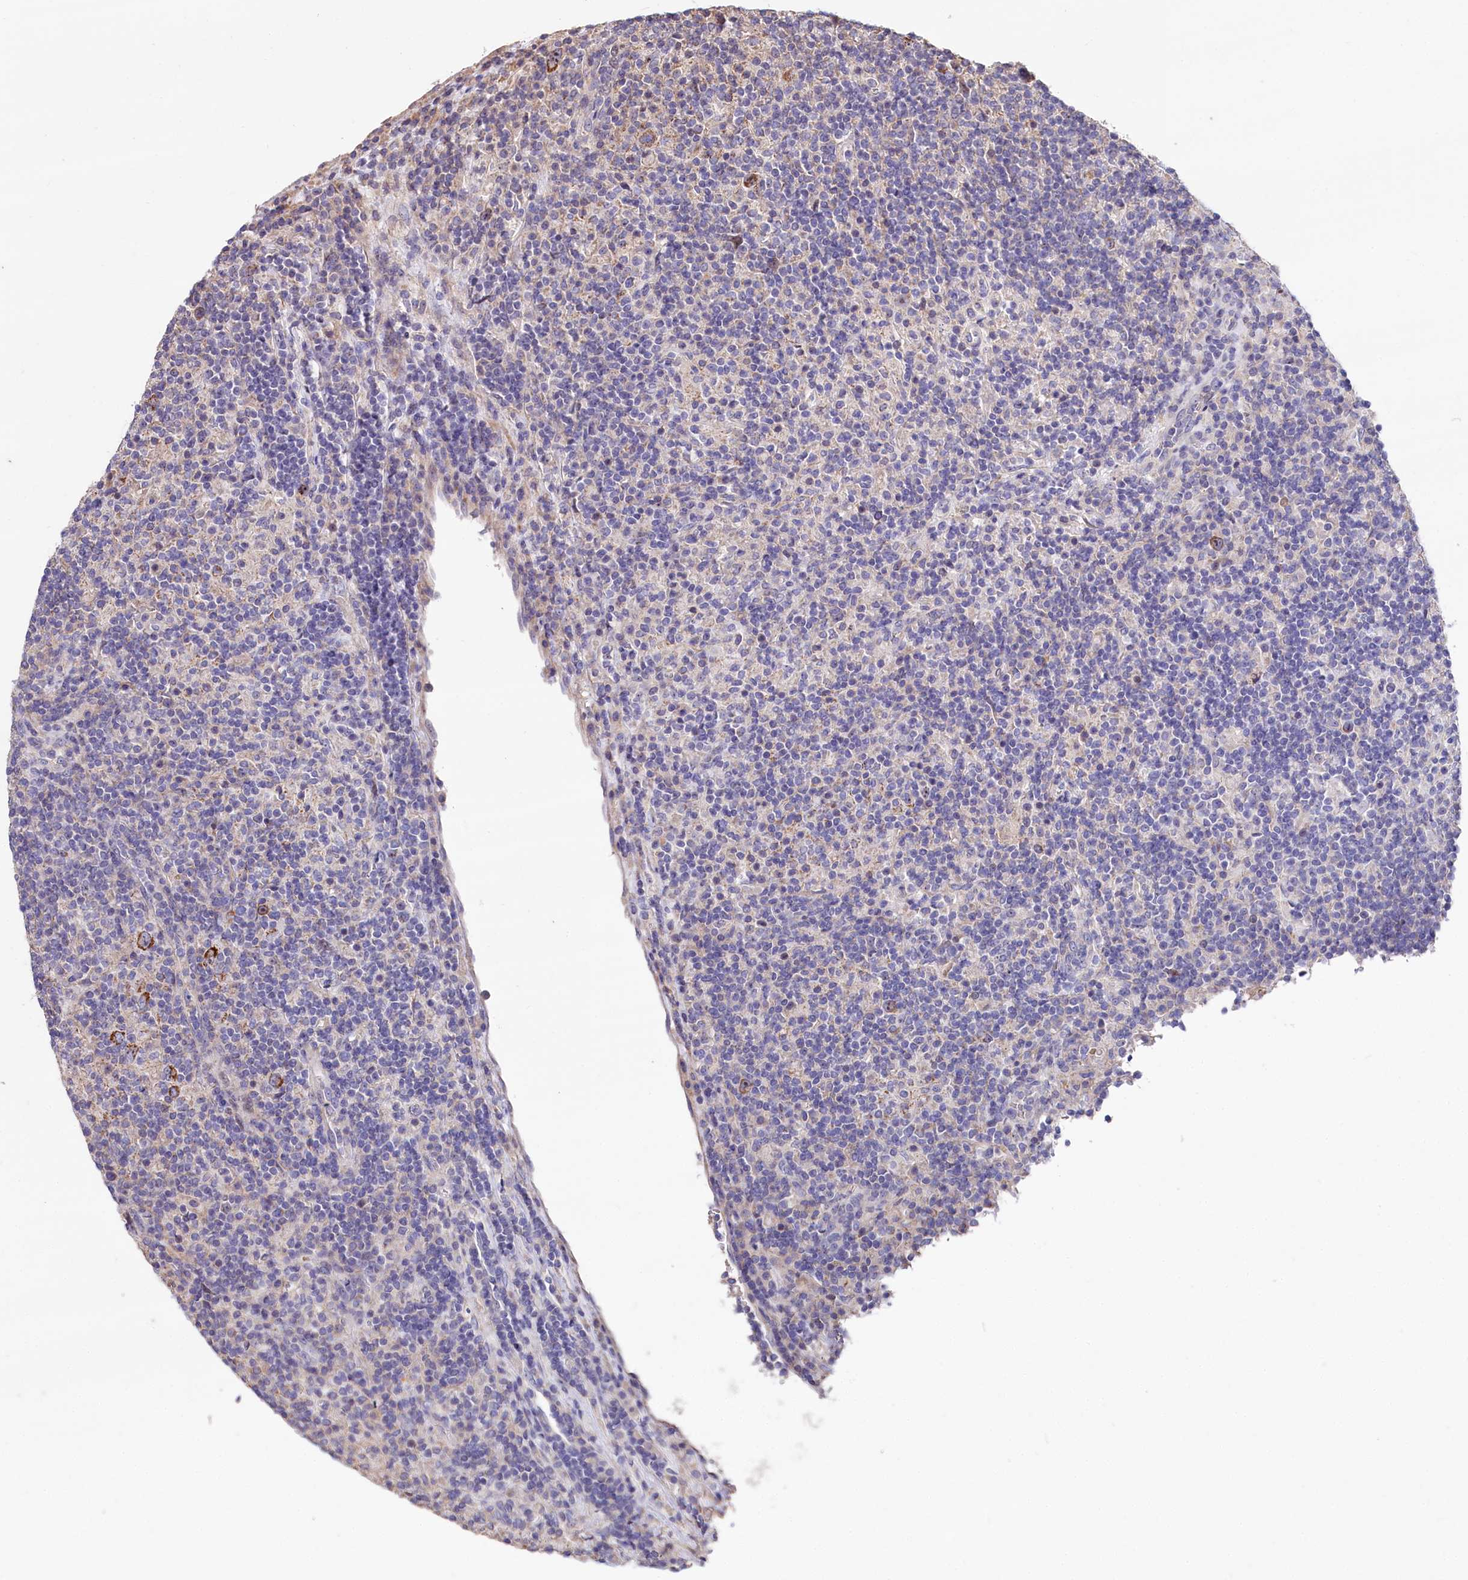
{"staining": {"intensity": "moderate", "quantity": ">75%", "location": "cytoplasmic/membranous"}, "tissue": "lymphoma", "cell_type": "Tumor cells", "image_type": "cancer", "snomed": [{"axis": "morphology", "description": "Hodgkin's disease, NOS"}, {"axis": "topography", "description": "Lymph node"}], "caption": "Human Hodgkin's disease stained for a protein (brown) reveals moderate cytoplasmic/membranous positive staining in about >75% of tumor cells.", "gene": "RPUSD3", "patient": {"sex": "male", "age": 70}}